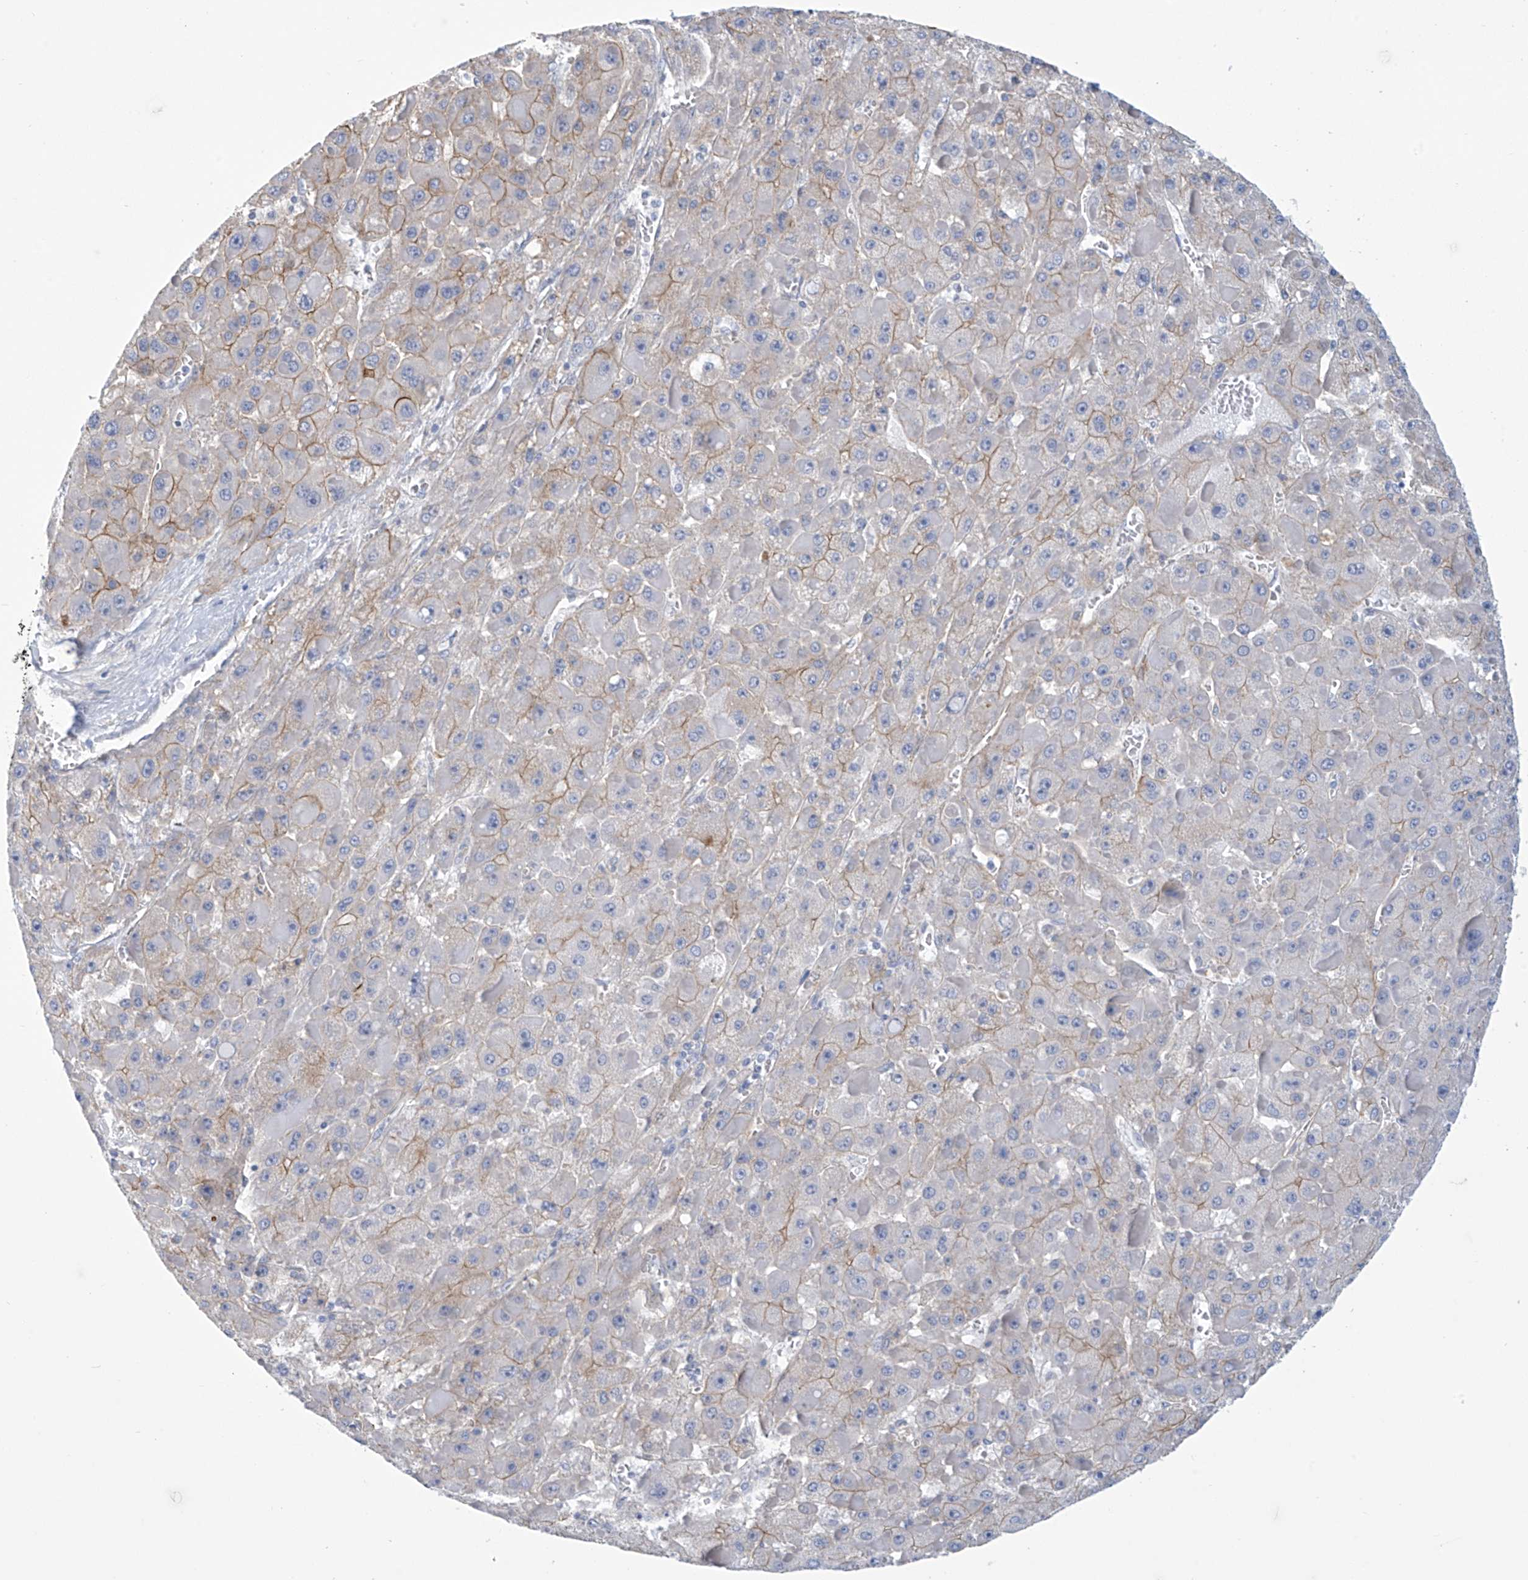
{"staining": {"intensity": "moderate", "quantity": "25%-75%", "location": "cytoplasmic/membranous"}, "tissue": "liver cancer", "cell_type": "Tumor cells", "image_type": "cancer", "snomed": [{"axis": "morphology", "description": "Carcinoma, Hepatocellular, NOS"}, {"axis": "topography", "description": "Liver"}], "caption": "High-magnification brightfield microscopy of liver cancer (hepatocellular carcinoma) stained with DAB (3,3'-diaminobenzidine) (brown) and counterstained with hematoxylin (blue). tumor cells exhibit moderate cytoplasmic/membranous expression is identified in approximately25%-75% of cells.", "gene": "ABHD13", "patient": {"sex": "female", "age": 73}}